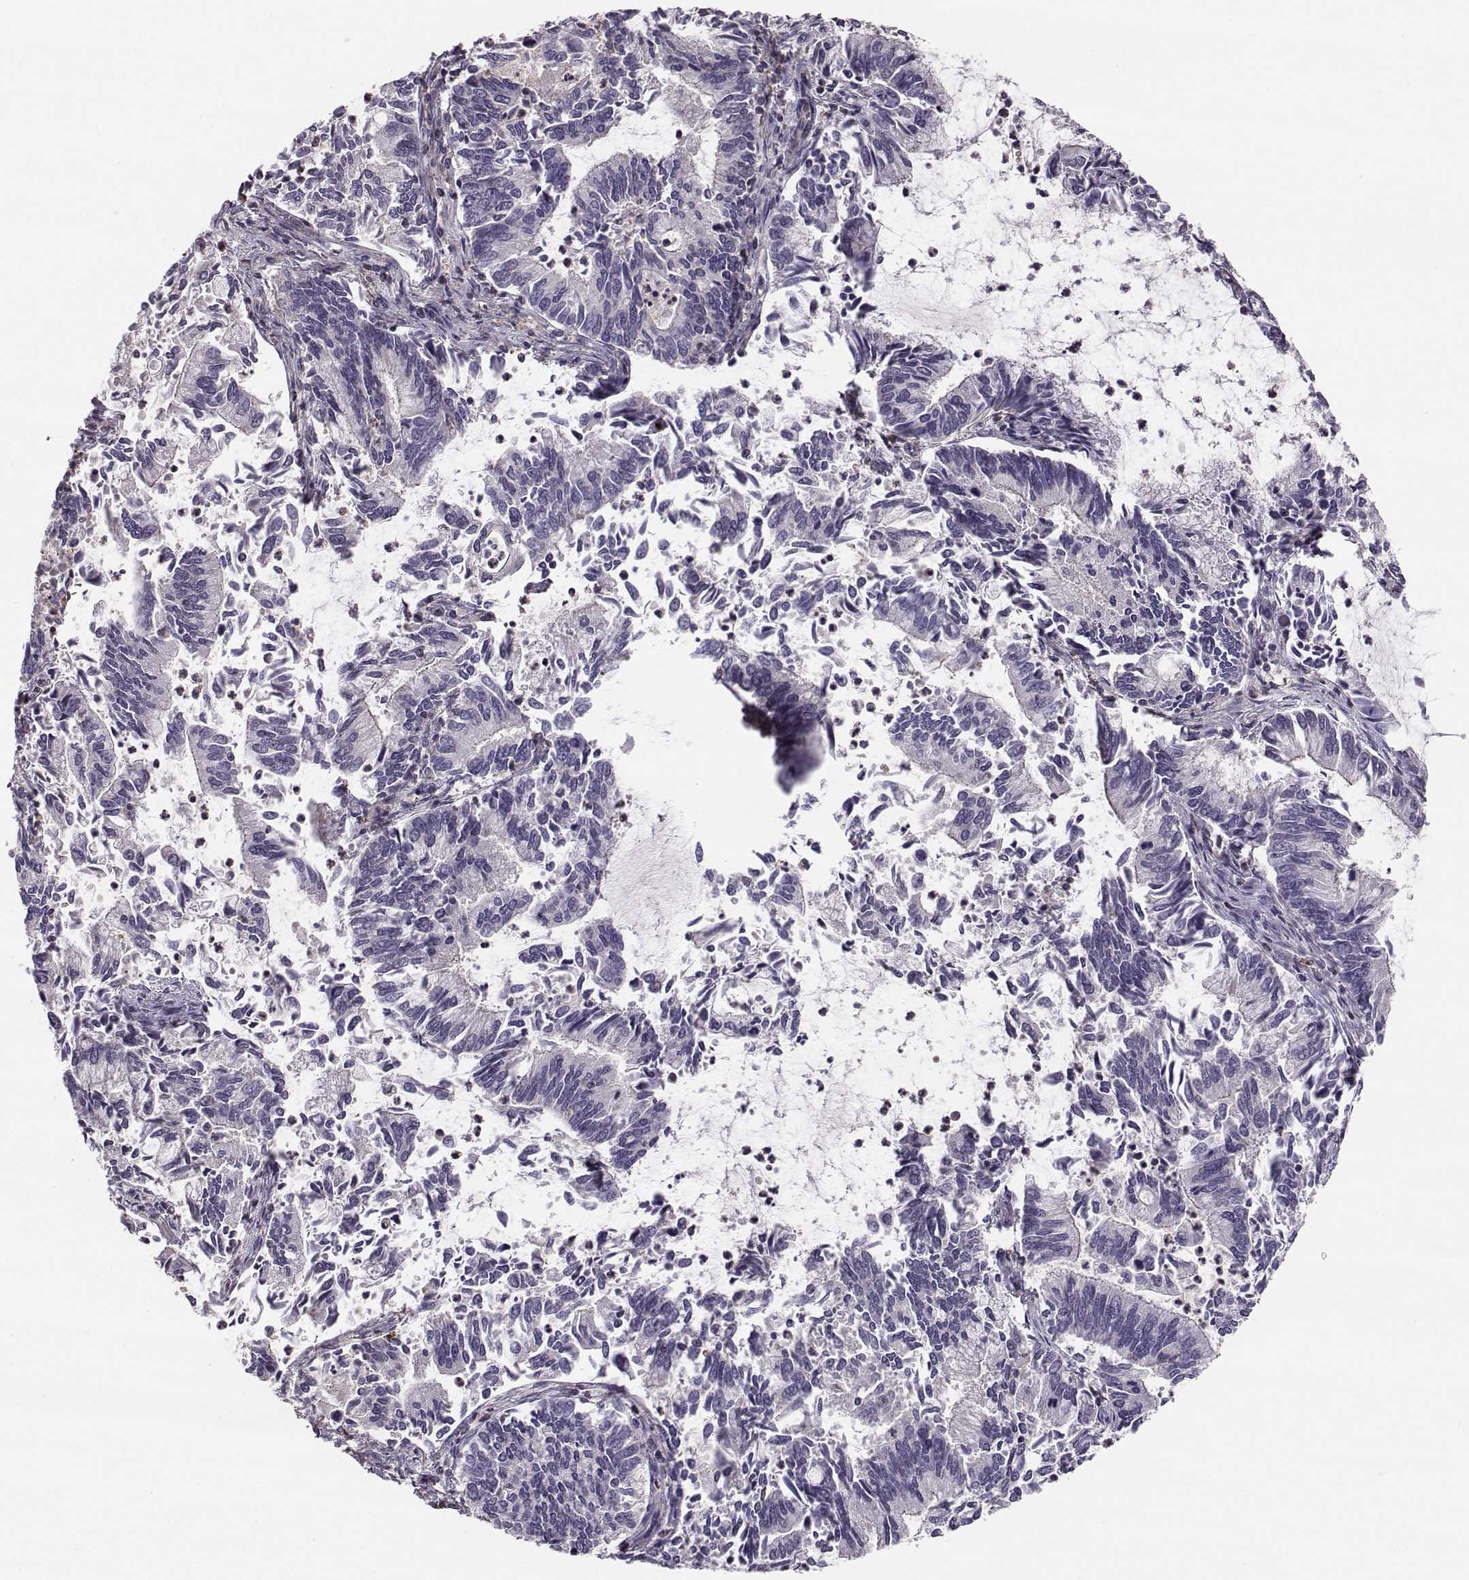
{"staining": {"intensity": "negative", "quantity": "none", "location": "none"}, "tissue": "cervical cancer", "cell_type": "Tumor cells", "image_type": "cancer", "snomed": [{"axis": "morphology", "description": "Adenocarcinoma, NOS"}, {"axis": "topography", "description": "Cervix"}], "caption": "Immunohistochemistry histopathology image of cervical cancer stained for a protein (brown), which shows no staining in tumor cells.", "gene": "ASB16", "patient": {"sex": "female", "age": 42}}